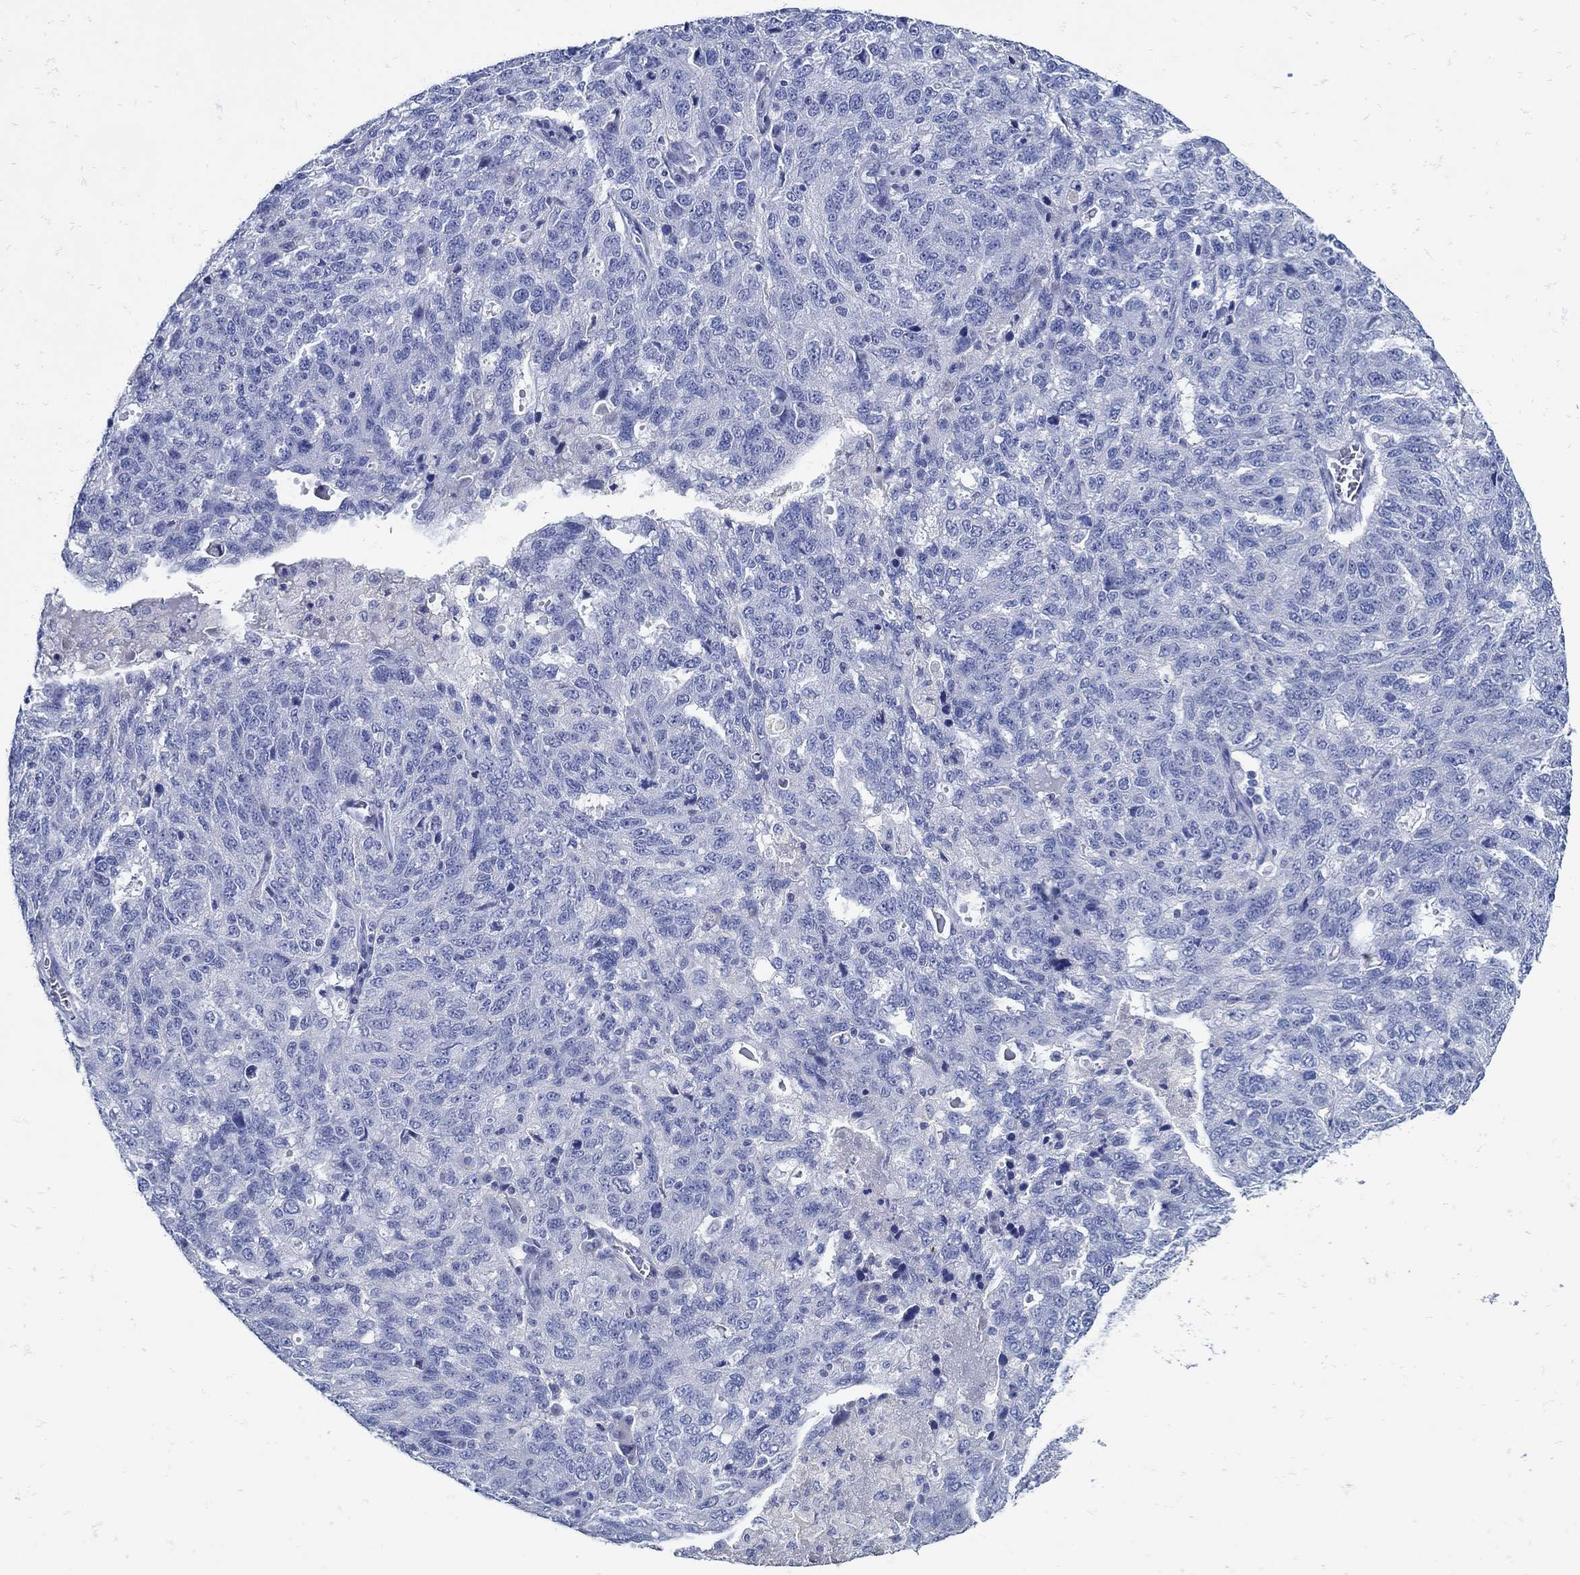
{"staining": {"intensity": "negative", "quantity": "none", "location": "none"}, "tissue": "ovarian cancer", "cell_type": "Tumor cells", "image_type": "cancer", "snomed": [{"axis": "morphology", "description": "Cystadenocarcinoma, serous, NOS"}, {"axis": "topography", "description": "Ovary"}], "caption": "Immunohistochemistry micrograph of neoplastic tissue: serous cystadenocarcinoma (ovarian) stained with DAB (3,3'-diaminobenzidine) demonstrates no significant protein expression in tumor cells.", "gene": "NOS1", "patient": {"sex": "female", "age": 71}}